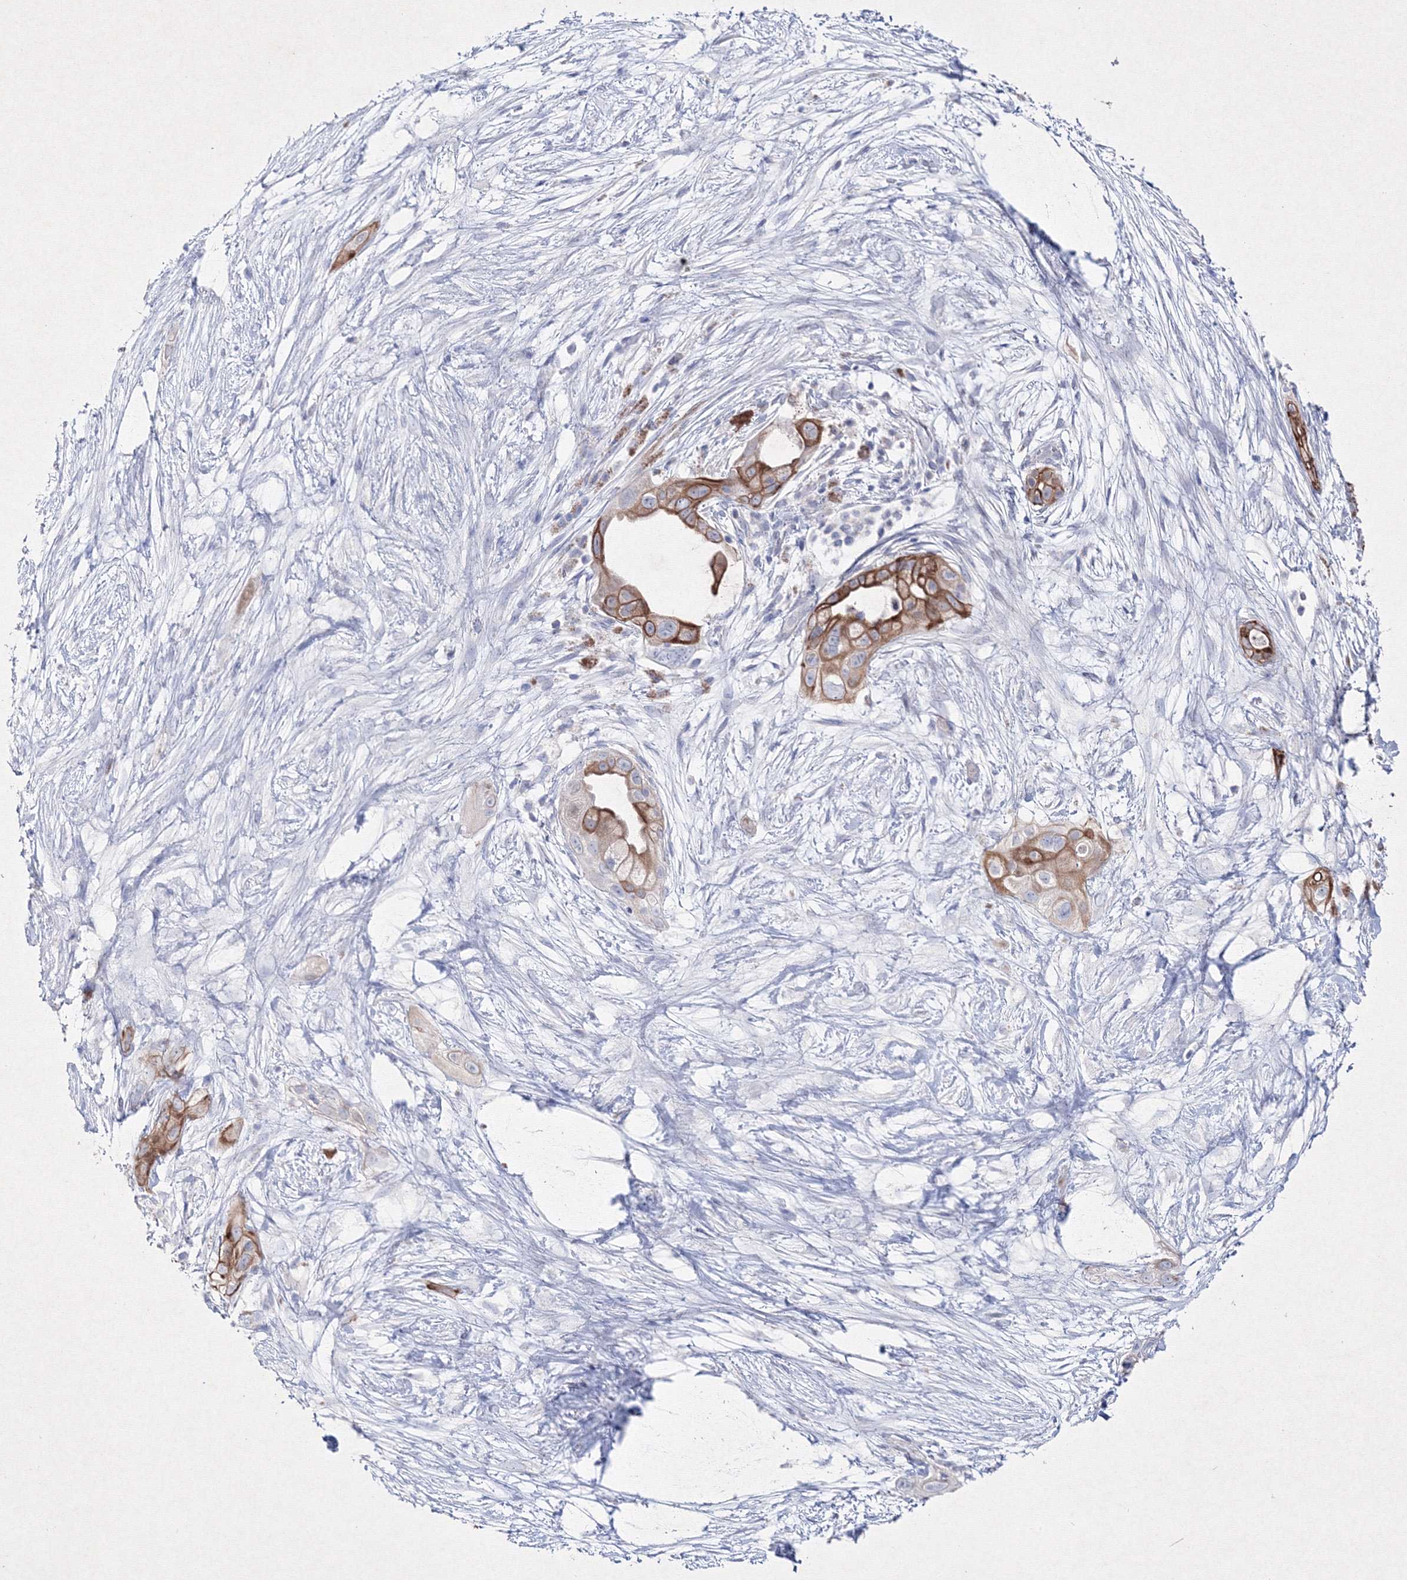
{"staining": {"intensity": "strong", "quantity": ">75%", "location": "cytoplasmic/membranous"}, "tissue": "pancreatic cancer", "cell_type": "Tumor cells", "image_type": "cancer", "snomed": [{"axis": "morphology", "description": "Adenocarcinoma, NOS"}, {"axis": "topography", "description": "Pancreas"}], "caption": "Immunohistochemical staining of human pancreatic adenocarcinoma reveals high levels of strong cytoplasmic/membranous protein positivity in approximately >75% of tumor cells.", "gene": "SMIM29", "patient": {"sex": "male", "age": 53}}